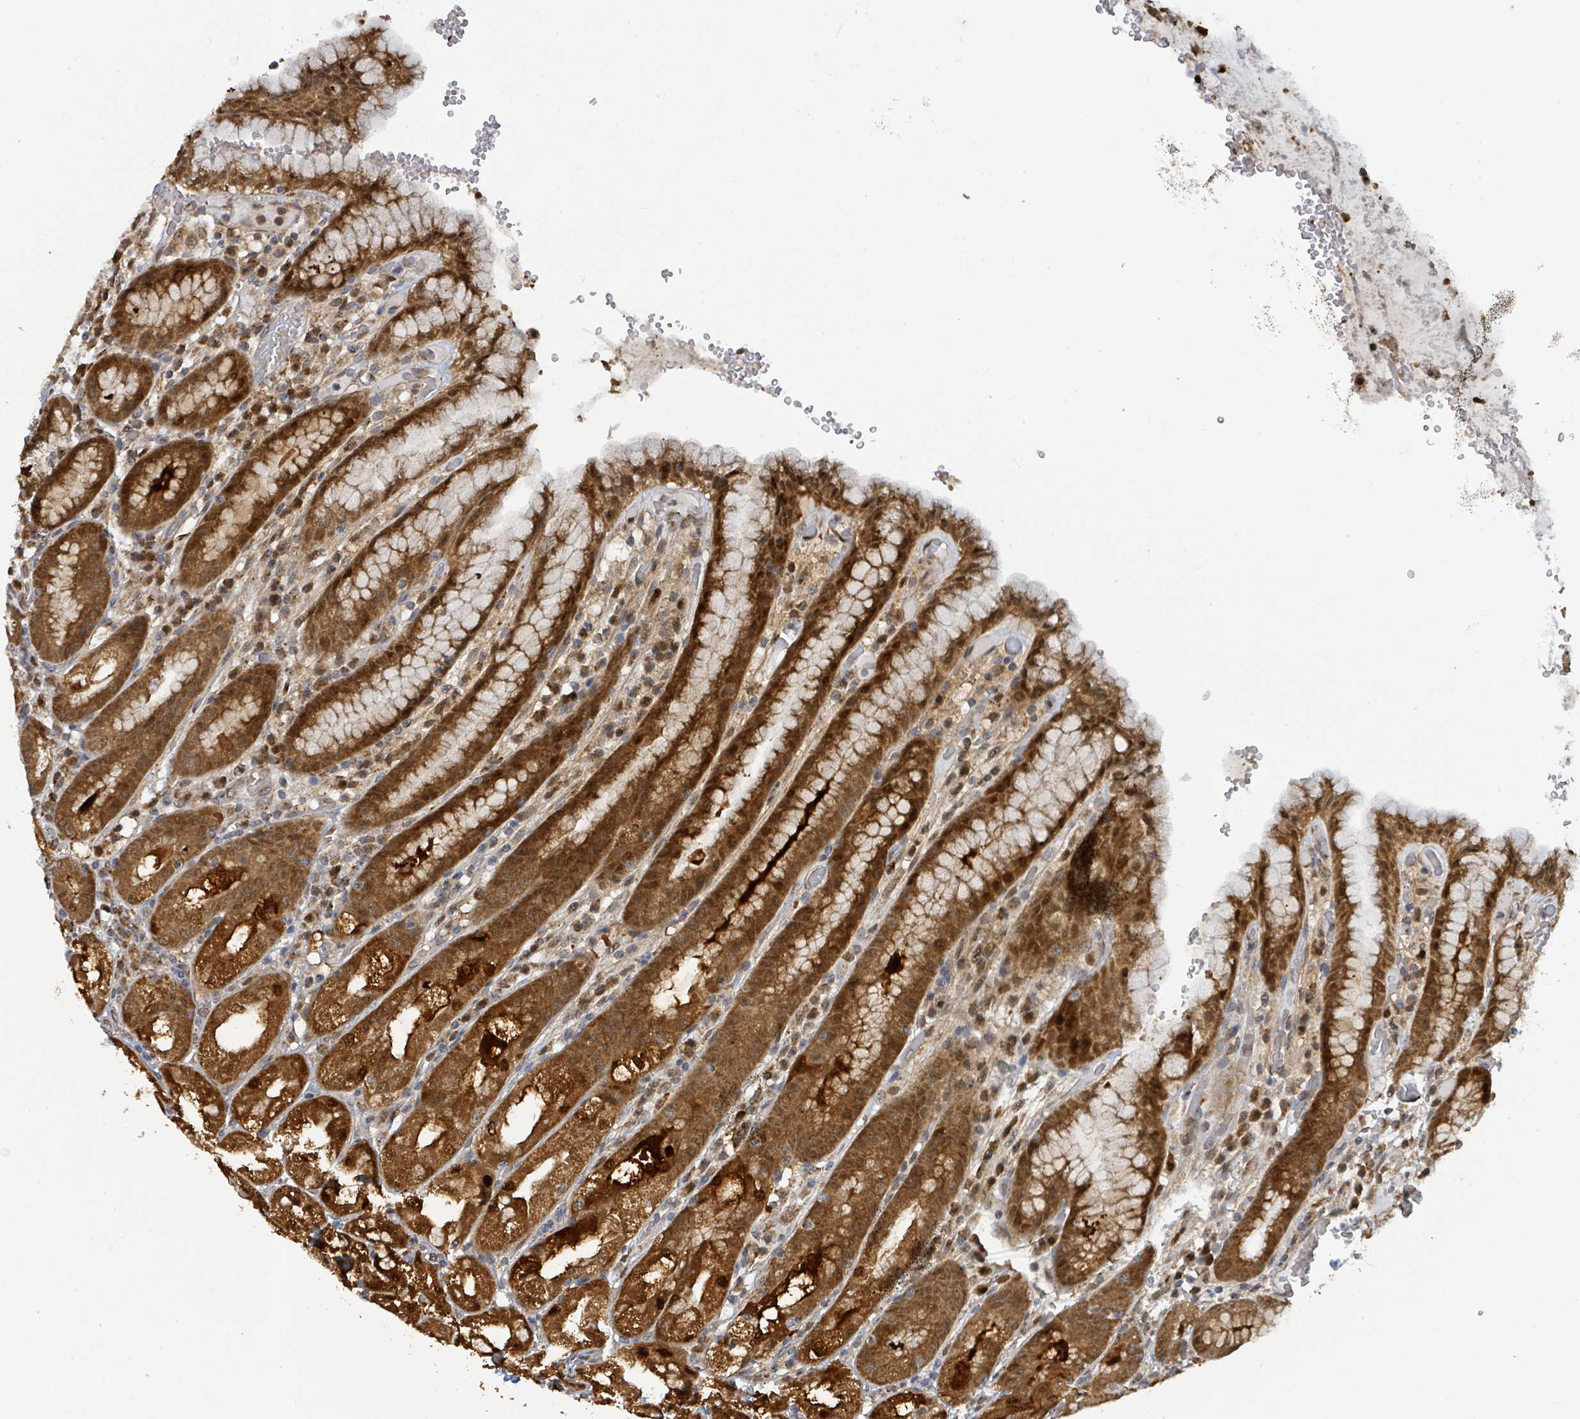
{"staining": {"intensity": "strong", "quantity": ">75%", "location": "cytoplasmic/membranous,nuclear"}, "tissue": "stomach", "cell_type": "Glandular cells", "image_type": "normal", "snomed": [{"axis": "morphology", "description": "Normal tissue, NOS"}, {"axis": "topography", "description": "Stomach, upper"}], "caption": "This histopathology image exhibits IHC staining of normal stomach, with high strong cytoplasmic/membranous,nuclear positivity in about >75% of glandular cells.", "gene": "PSMB7", "patient": {"sex": "male", "age": 52}}